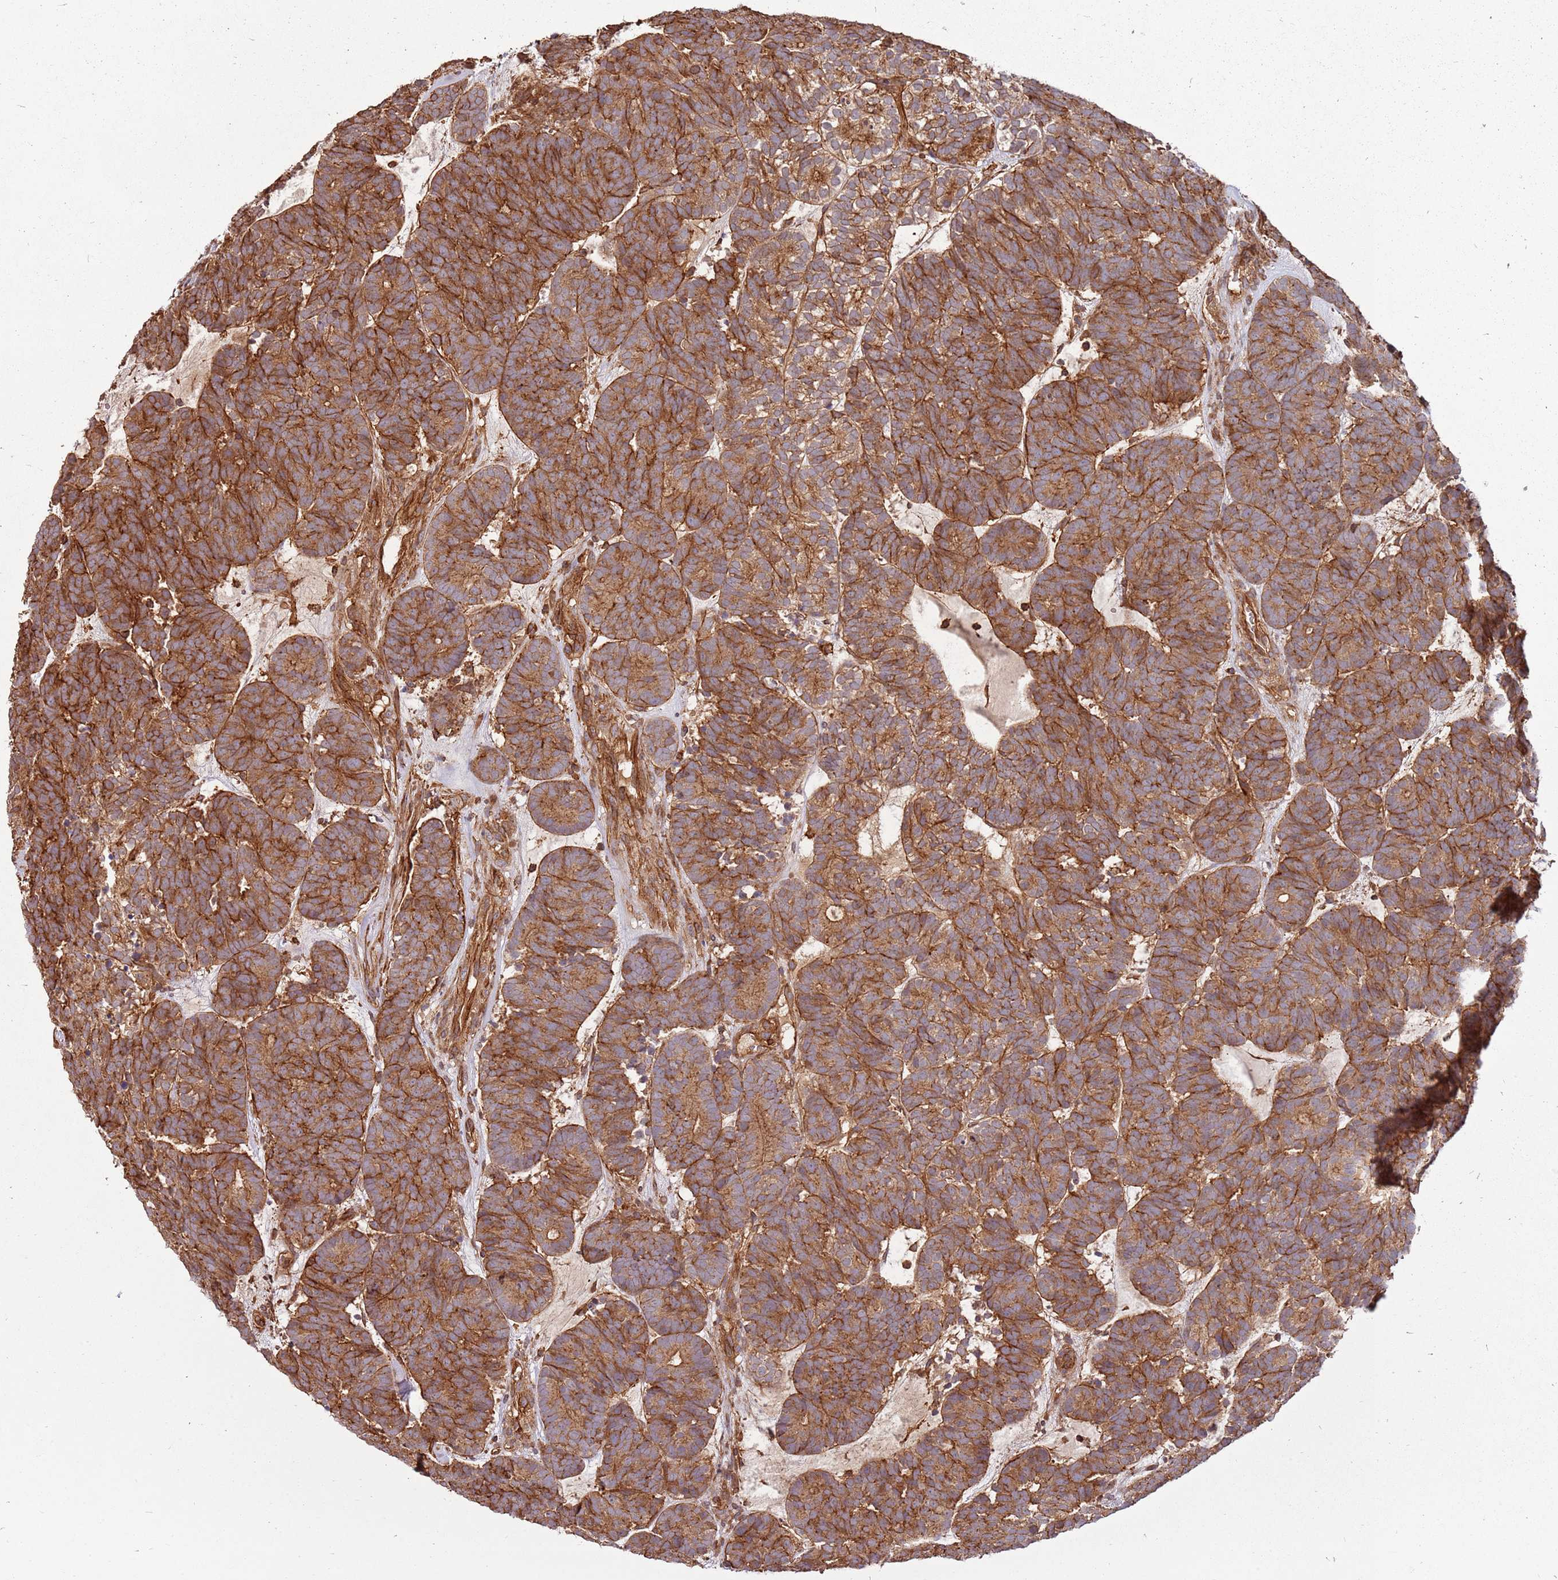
{"staining": {"intensity": "moderate", "quantity": ">75%", "location": "cytoplasmic/membranous"}, "tissue": "head and neck cancer", "cell_type": "Tumor cells", "image_type": "cancer", "snomed": [{"axis": "morphology", "description": "Adenocarcinoma, NOS"}, {"axis": "topography", "description": "Head-Neck"}], "caption": "Immunohistochemistry micrograph of neoplastic tissue: human adenocarcinoma (head and neck) stained using immunohistochemistry (IHC) shows medium levels of moderate protein expression localized specifically in the cytoplasmic/membranous of tumor cells, appearing as a cytoplasmic/membranous brown color.", "gene": "ACVR2A", "patient": {"sex": "female", "age": 81}}